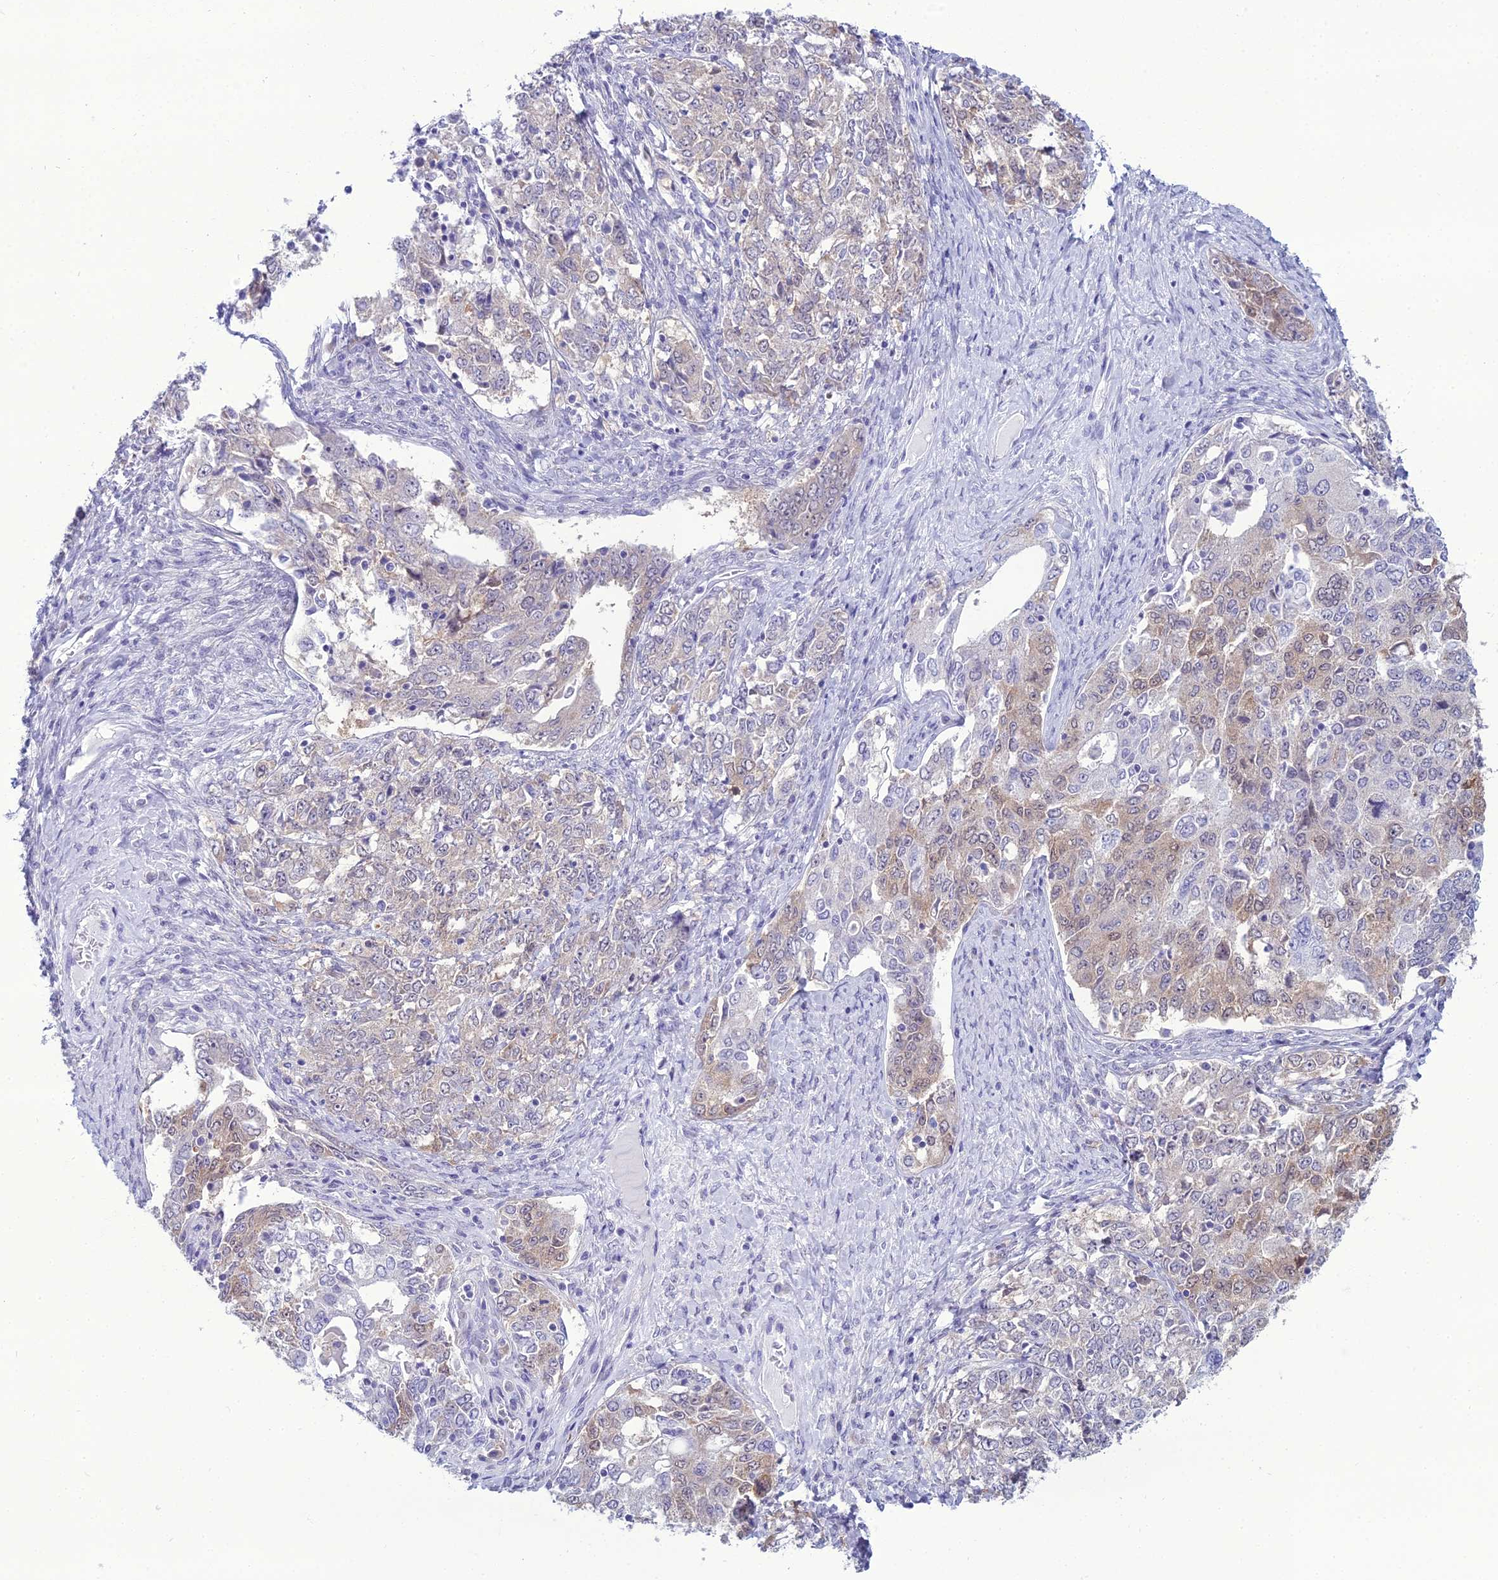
{"staining": {"intensity": "weak", "quantity": "<25%", "location": "cytoplasmic/membranous"}, "tissue": "ovarian cancer", "cell_type": "Tumor cells", "image_type": "cancer", "snomed": [{"axis": "morphology", "description": "Carcinoma, endometroid"}, {"axis": "topography", "description": "Ovary"}], "caption": "Immunohistochemistry photomicrograph of ovarian cancer stained for a protein (brown), which demonstrates no positivity in tumor cells.", "gene": "GNPNAT1", "patient": {"sex": "female", "age": 62}}